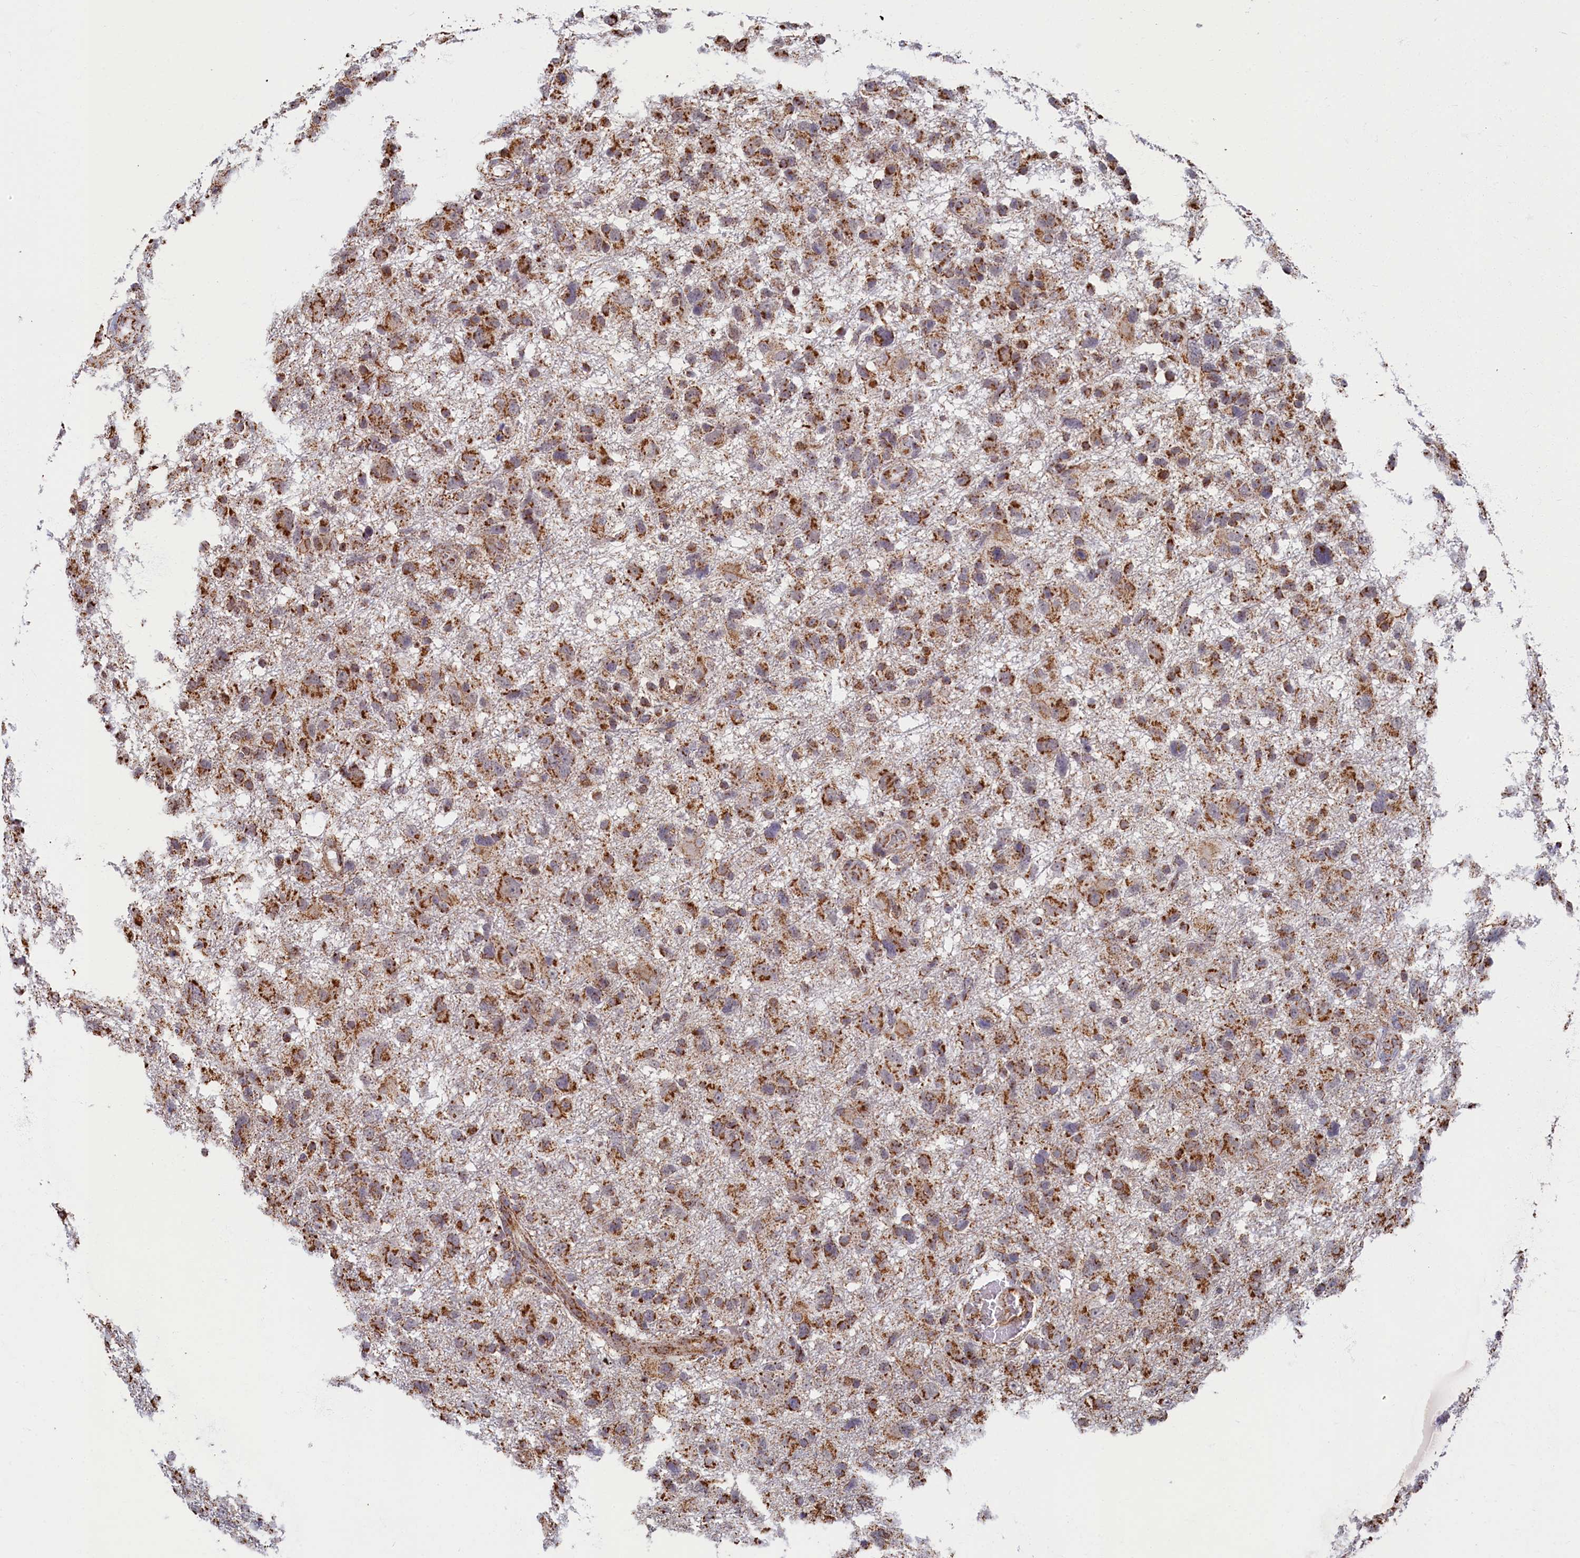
{"staining": {"intensity": "moderate", "quantity": ">75%", "location": "cytoplasmic/membranous"}, "tissue": "glioma", "cell_type": "Tumor cells", "image_type": "cancer", "snomed": [{"axis": "morphology", "description": "Glioma, malignant, High grade"}, {"axis": "topography", "description": "Brain"}], "caption": "Immunohistochemistry of human malignant glioma (high-grade) exhibits medium levels of moderate cytoplasmic/membranous positivity in about >75% of tumor cells.", "gene": "SPR", "patient": {"sex": "male", "age": 61}}